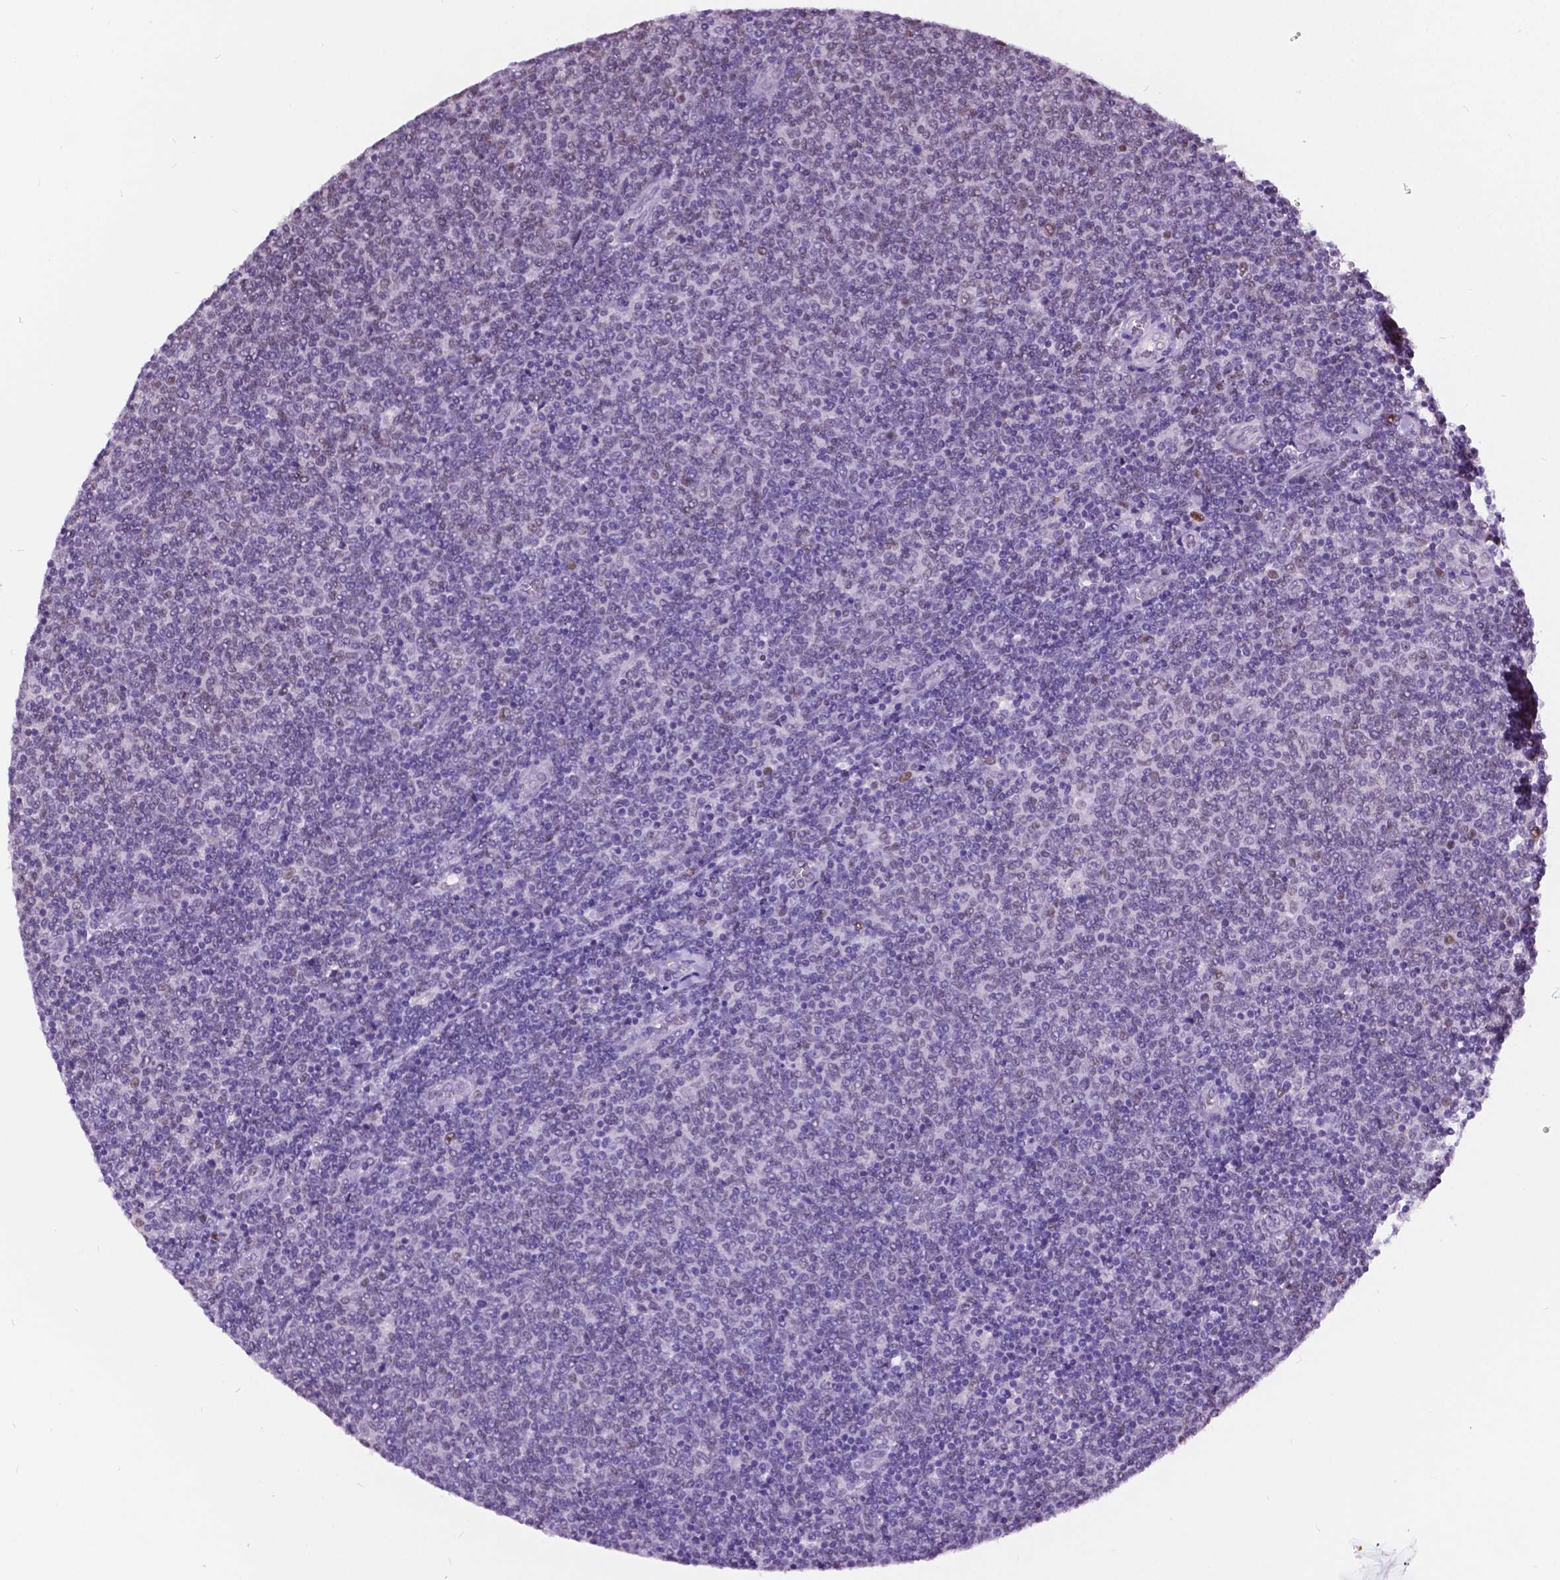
{"staining": {"intensity": "negative", "quantity": "none", "location": "none"}, "tissue": "lymphoma", "cell_type": "Tumor cells", "image_type": "cancer", "snomed": [{"axis": "morphology", "description": "Malignant lymphoma, non-Hodgkin's type, Low grade"}, {"axis": "topography", "description": "Lymph node"}], "caption": "There is no significant staining in tumor cells of malignant lymphoma, non-Hodgkin's type (low-grade).", "gene": "DPF3", "patient": {"sex": "male", "age": 52}}